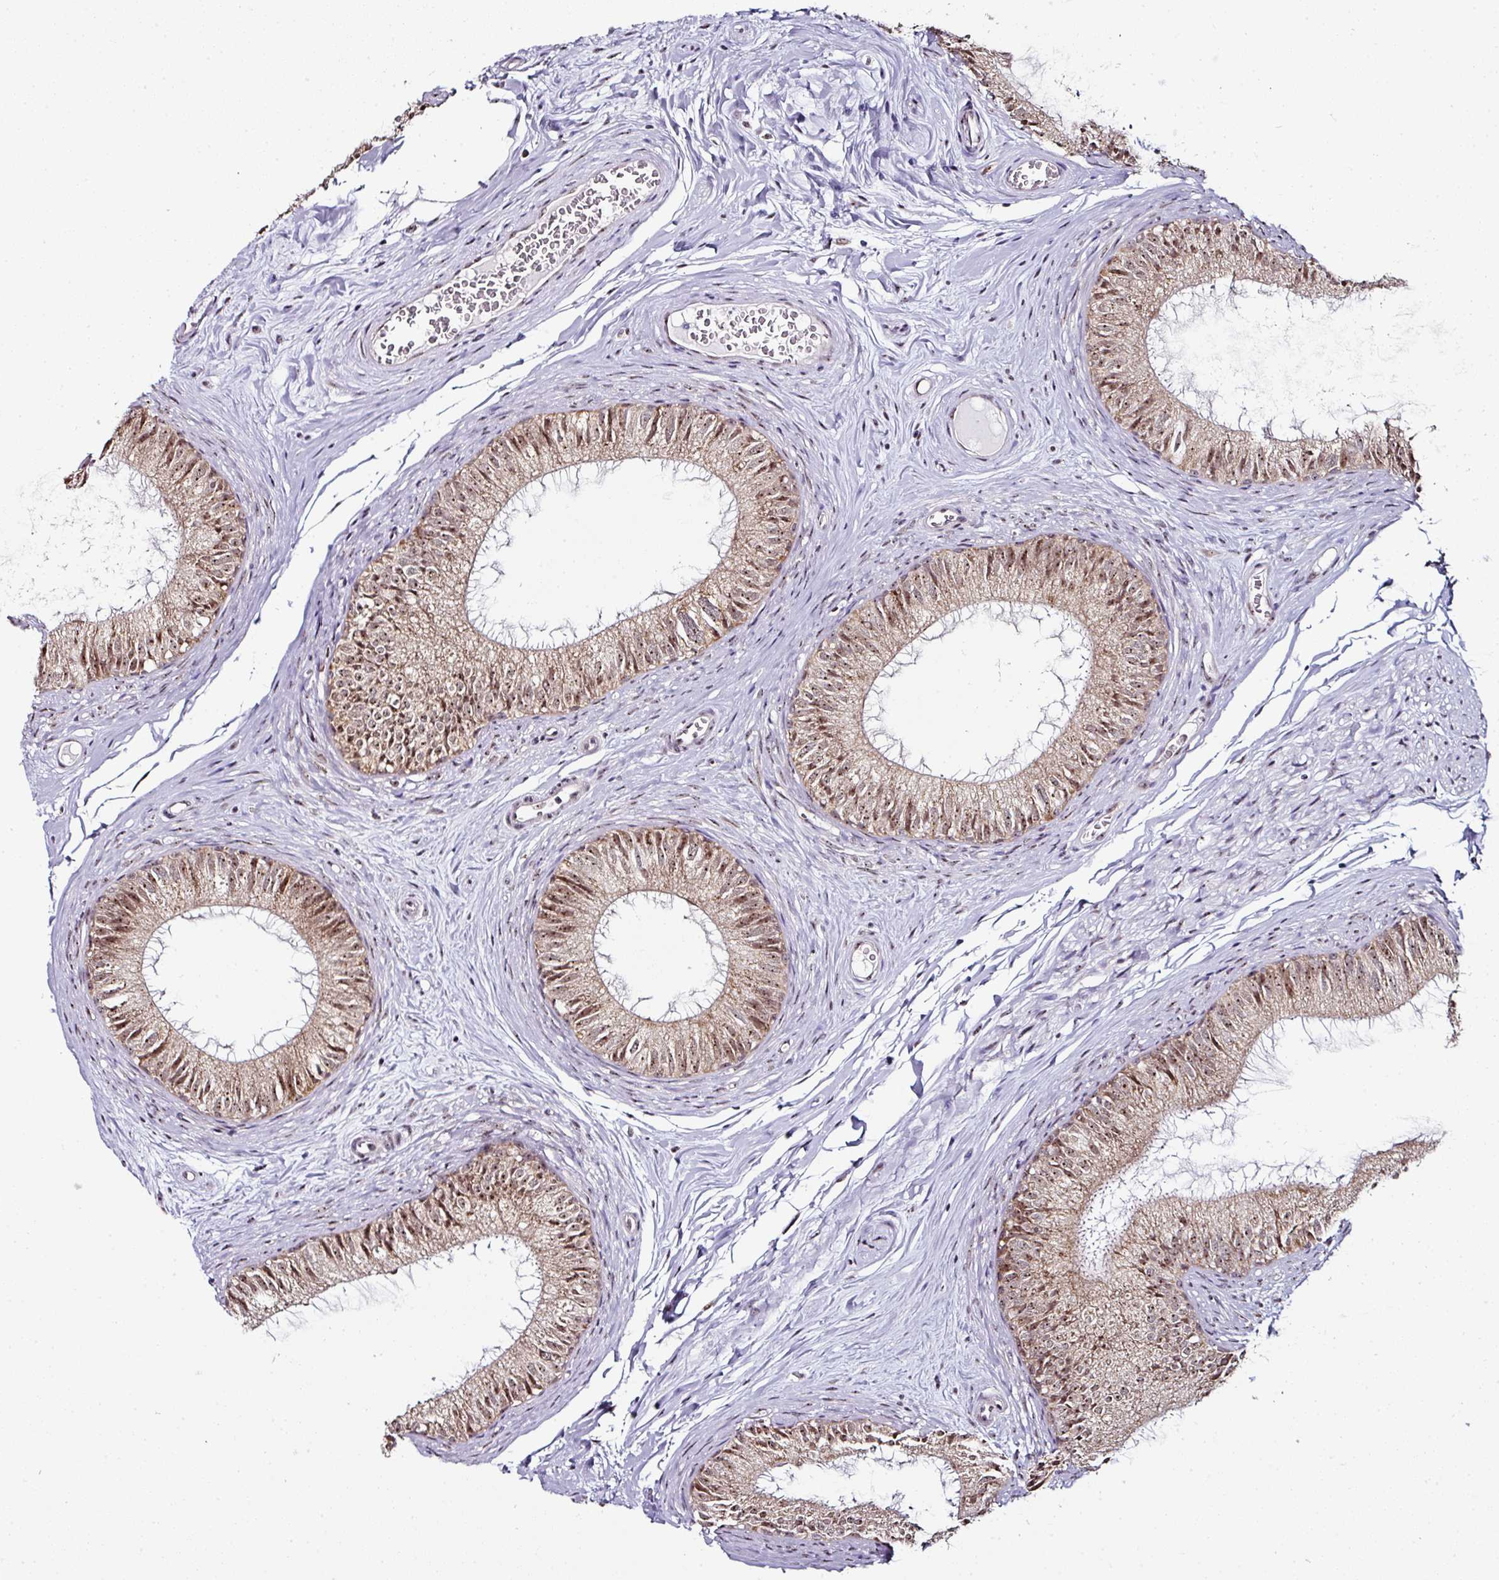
{"staining": {"intensity": "moderate", "quantity": ">75%", "location": "cytoplasmic/membranous,nuclear"}, "tissue": "epididymis", "cell_type": "Glandular cells", "image_type": "normal", "snomed": [{"axis": "morphology", "description": "Normal tissue, NOS"}, {"axis": "topography", "description": "Epididymis"}], "caption": "IHC image of normal human epididymis stained for a protein (brown), which demonstrates medium levels of moderate cytoplasmic/membranous,nuclear positivity in approximately >75% of glandular cells.", "gene": "NACC2", "patient": {"sex": "male", "age": 25}}